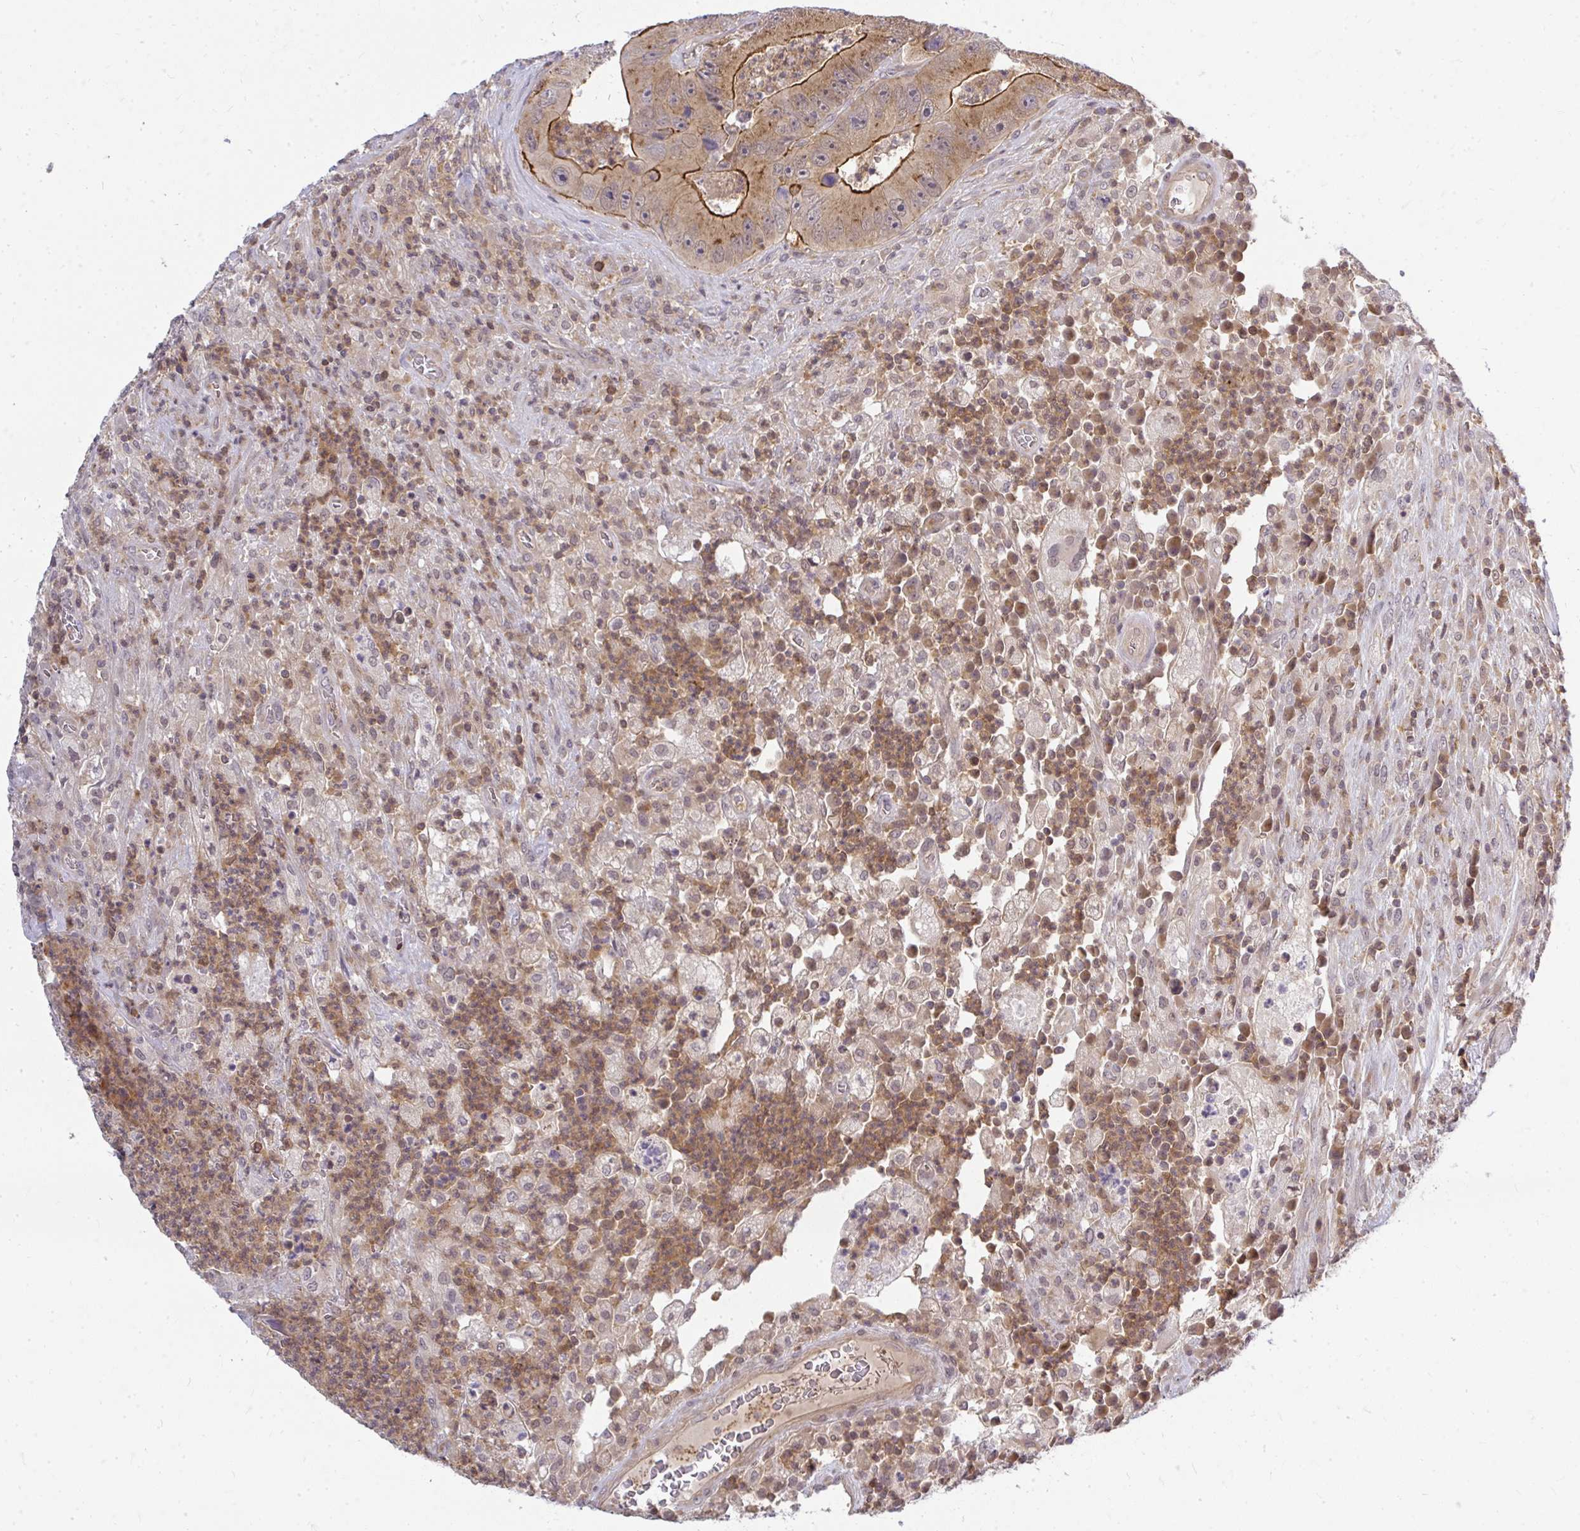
{"staining": {"intensity": "moderate", "quantity": ">75%", "location": "cytoplasmic/membranous"}, "tissue": "colorectal cancer", "cell_type": "Tumor cells", "image_type": "cancer", "snomed": [{"axis": "morphology", "description": "Adenocarcinoma, NOS"}, {"axis": "topography", "description": "Colon"}], "caption": "A brown stain highlights moderate cytoplasmic/membranous staining of a protein in human colorectal adenocarcinoma tumor cells.", "gene": "HDHD2", "patient": {"sex": "female", "age": 86}}